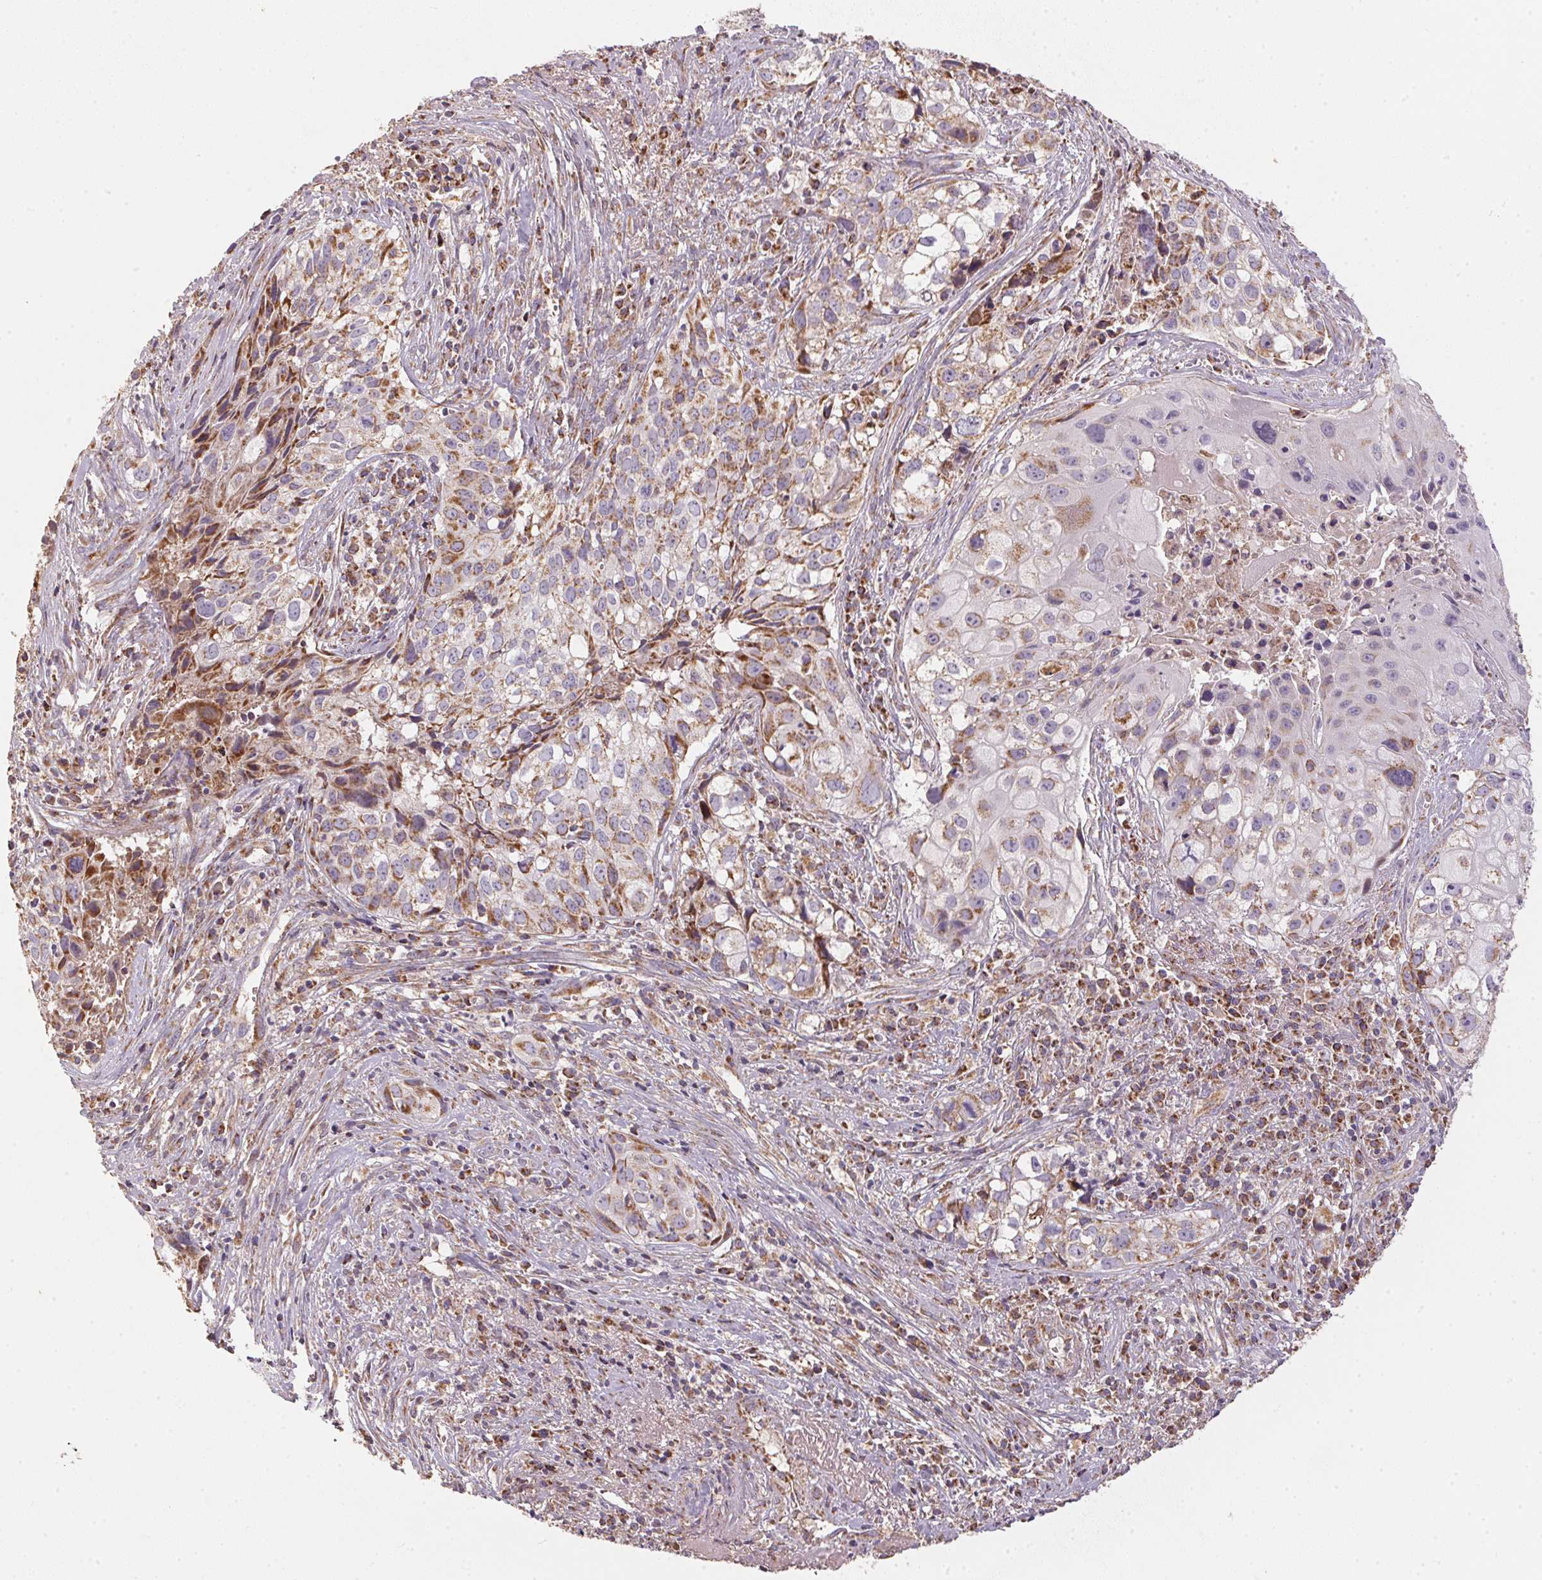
{"staining": {"intensity": "moderate", "quantity": "25%-75%", "location": "cytoplasmic/membranous"}, "tissue": "cervical cancer", "cell_type": "Tumor cells", "image_type": "cancer", "snomed": [{"axis": "morphology", "description": "Squamous cell carcinoma, NOS"}, {"axis": "topography", "description": "Cervix"}], "caption": "This micrograph exhibits squamous cell carcinoma (cervical) stained with IHC to label a protein in brown. The cytoplasmic/membranous of tumor cells show moderate positivity for the protein. Nuclei are counter-stained blue.", "gene": "NDUFS2", "patient": {"sex": "female", "age": 53}}